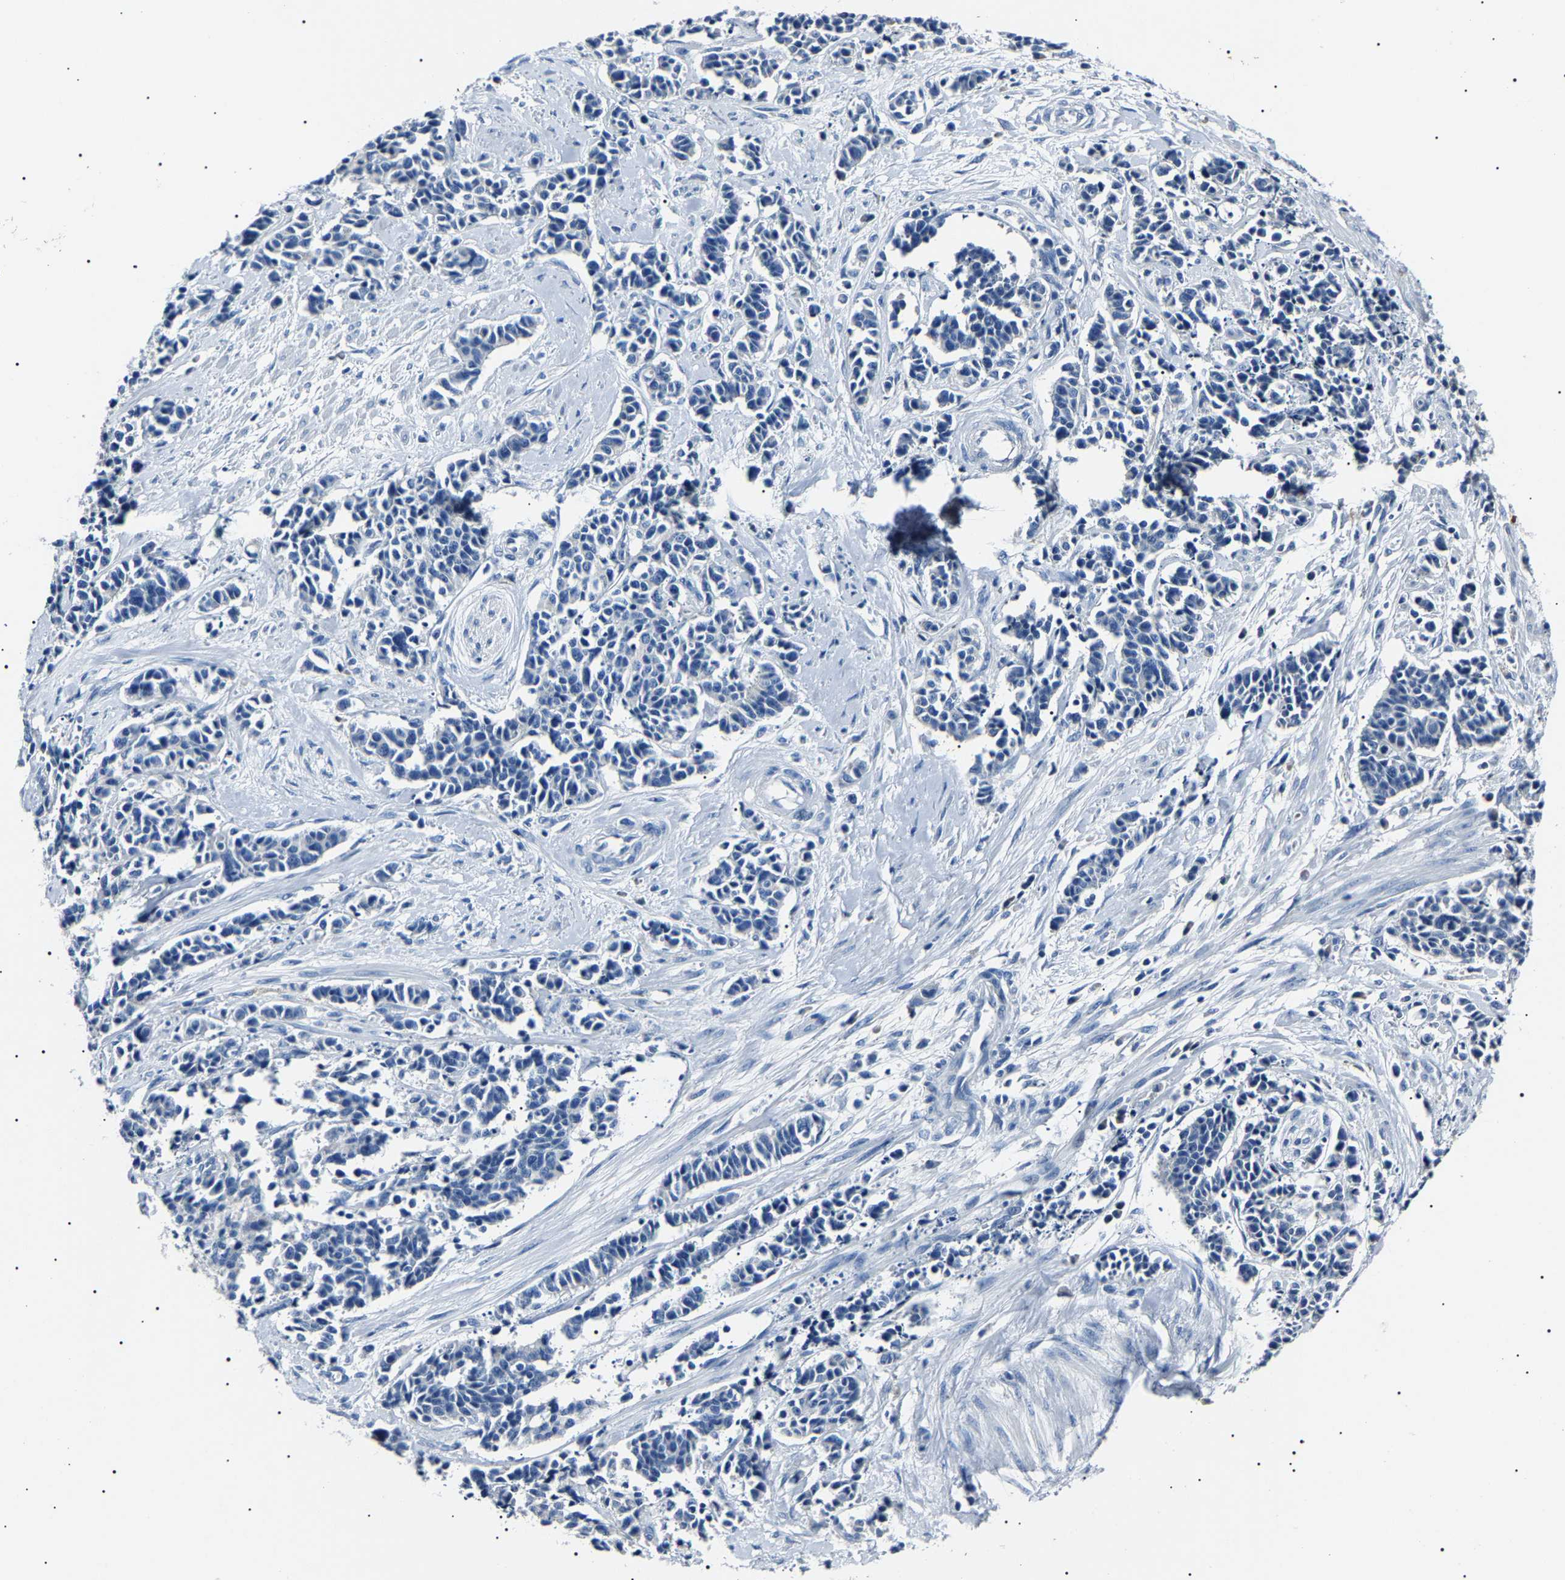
{"staining": {"intensity": "negative", "quantity": "none", "location": "none"}, "tissue": "cervical cancer", "cell_type": "Tumor cells", "image_type": "cancer", "snomed": [{"axis": "morphology", "description": "Squamous cell carcinoma, NOS"}, {"axis": "topography", "description": "Cervix"}], "caption": "Image shows no protein expression in tumor cells of cervical squamous cell carcinoma tissue.", "gene": "KLK15", "patient": {"sex": "female", "age": 35}}